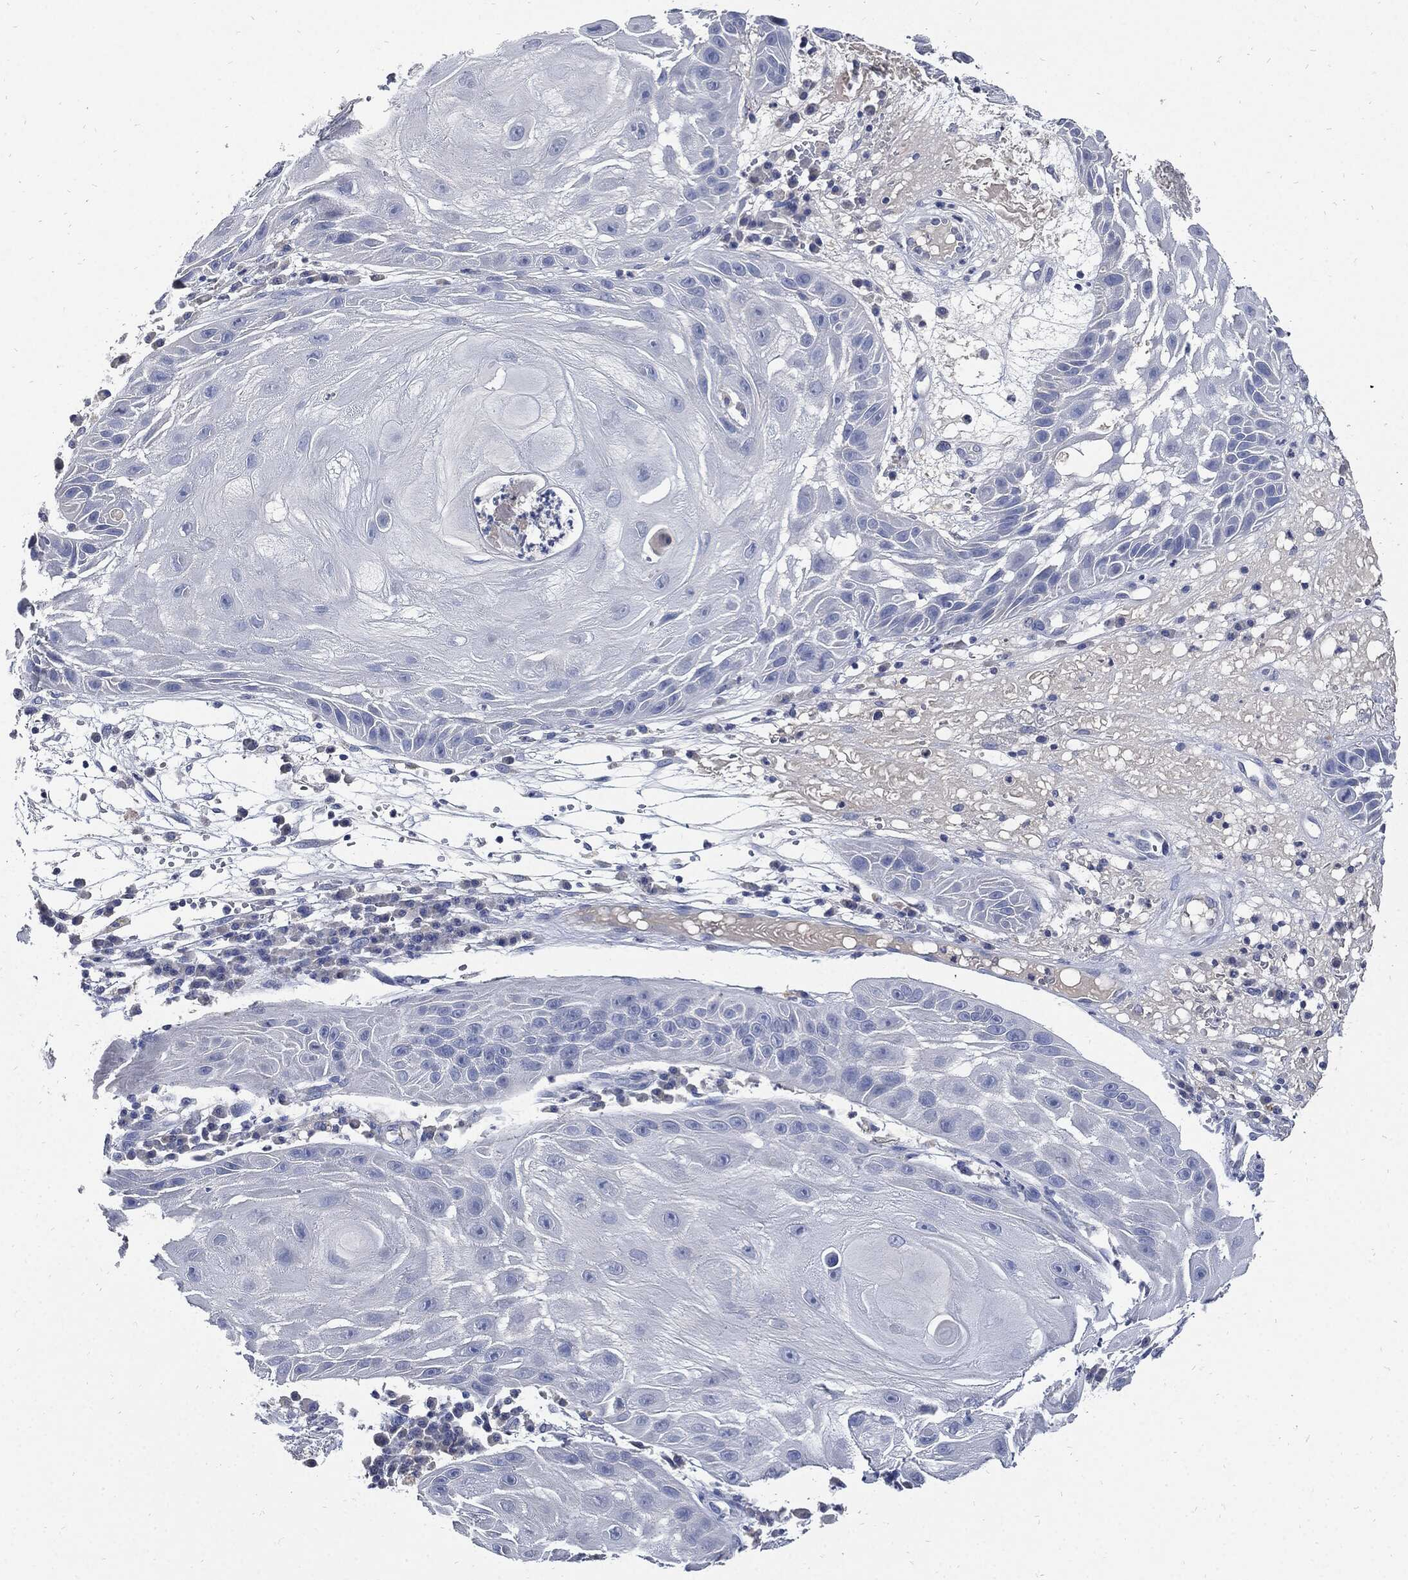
{"staining": {"intensity": "negative", "quantity": "none", "location": "none"}, "tissue": "skin cancer", "cell_type": "Tumor cells", "image_type": "cancer", "snomed": [{"axis": "morphology", "description": "Normal tissue, NOS"}, {"axis": "morphology", "description": "Squamous cell carcinoma, NOS"}, {"axis": "topography", "description": "Skin"}], "caption": "Immunohistochemistry of skin cancer exhibits no positivity in tumor cells.", "gene": "CPE", "patient": {"sex": "male", "age": 79}}